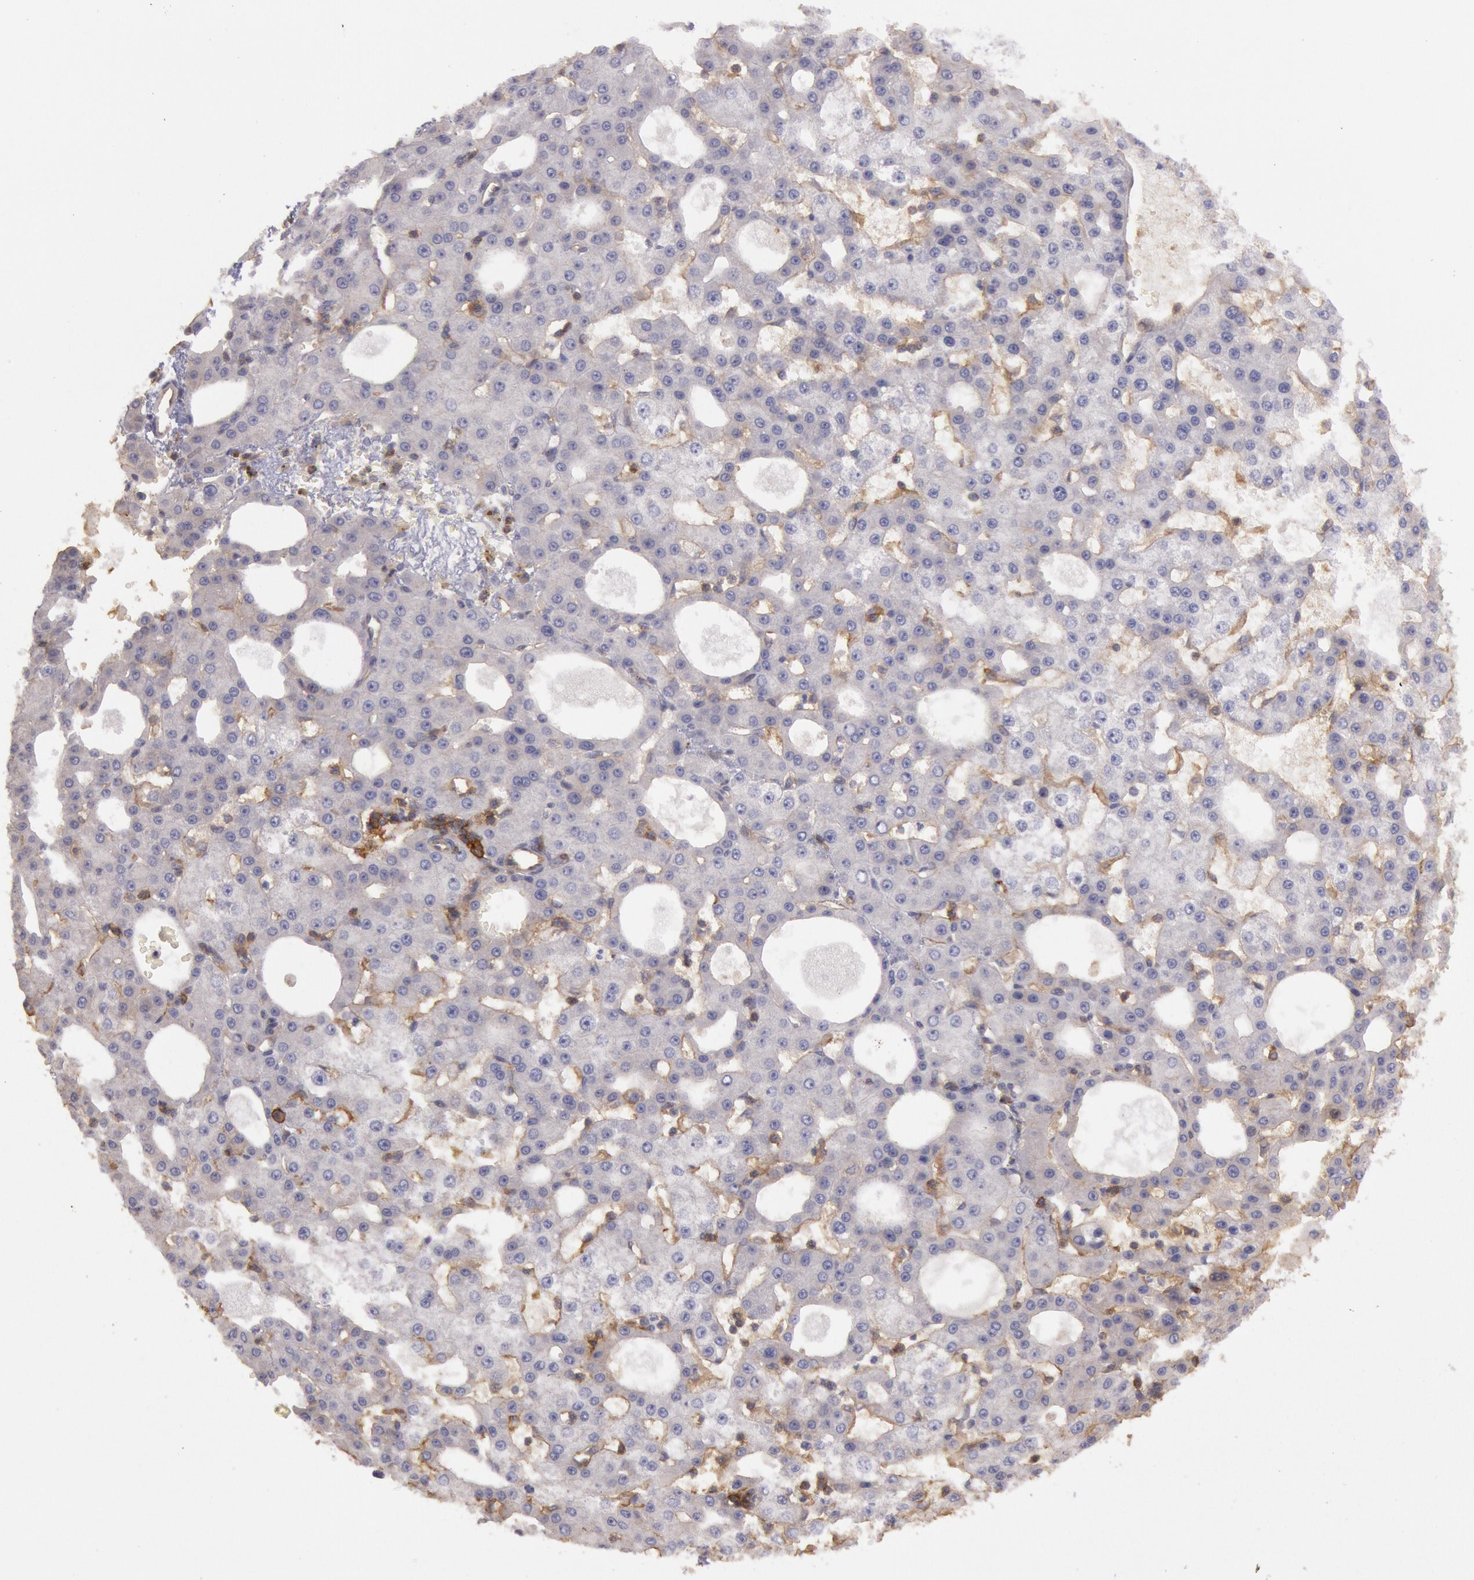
{"staining": {"intensity": "weak", "quantity": "<25%", "location": "cytoplasmic/membranous"}, "tissue": "liver cancer", "cell_type": "Tumor cells", "image_type": "cancer", "snomed": [{"axis": "morphology", "description": "Carcinoma, Hepatocellular, NOS"}, {"axis": "topography", "description": "Liver"}], "caption": "Liver hepatocellular carcinoma was stained to show a protein in brown. There is no significant positivity in tumor cells.", "gene": "TRIB2", "patient": {"sex": "male", "age": 47}}